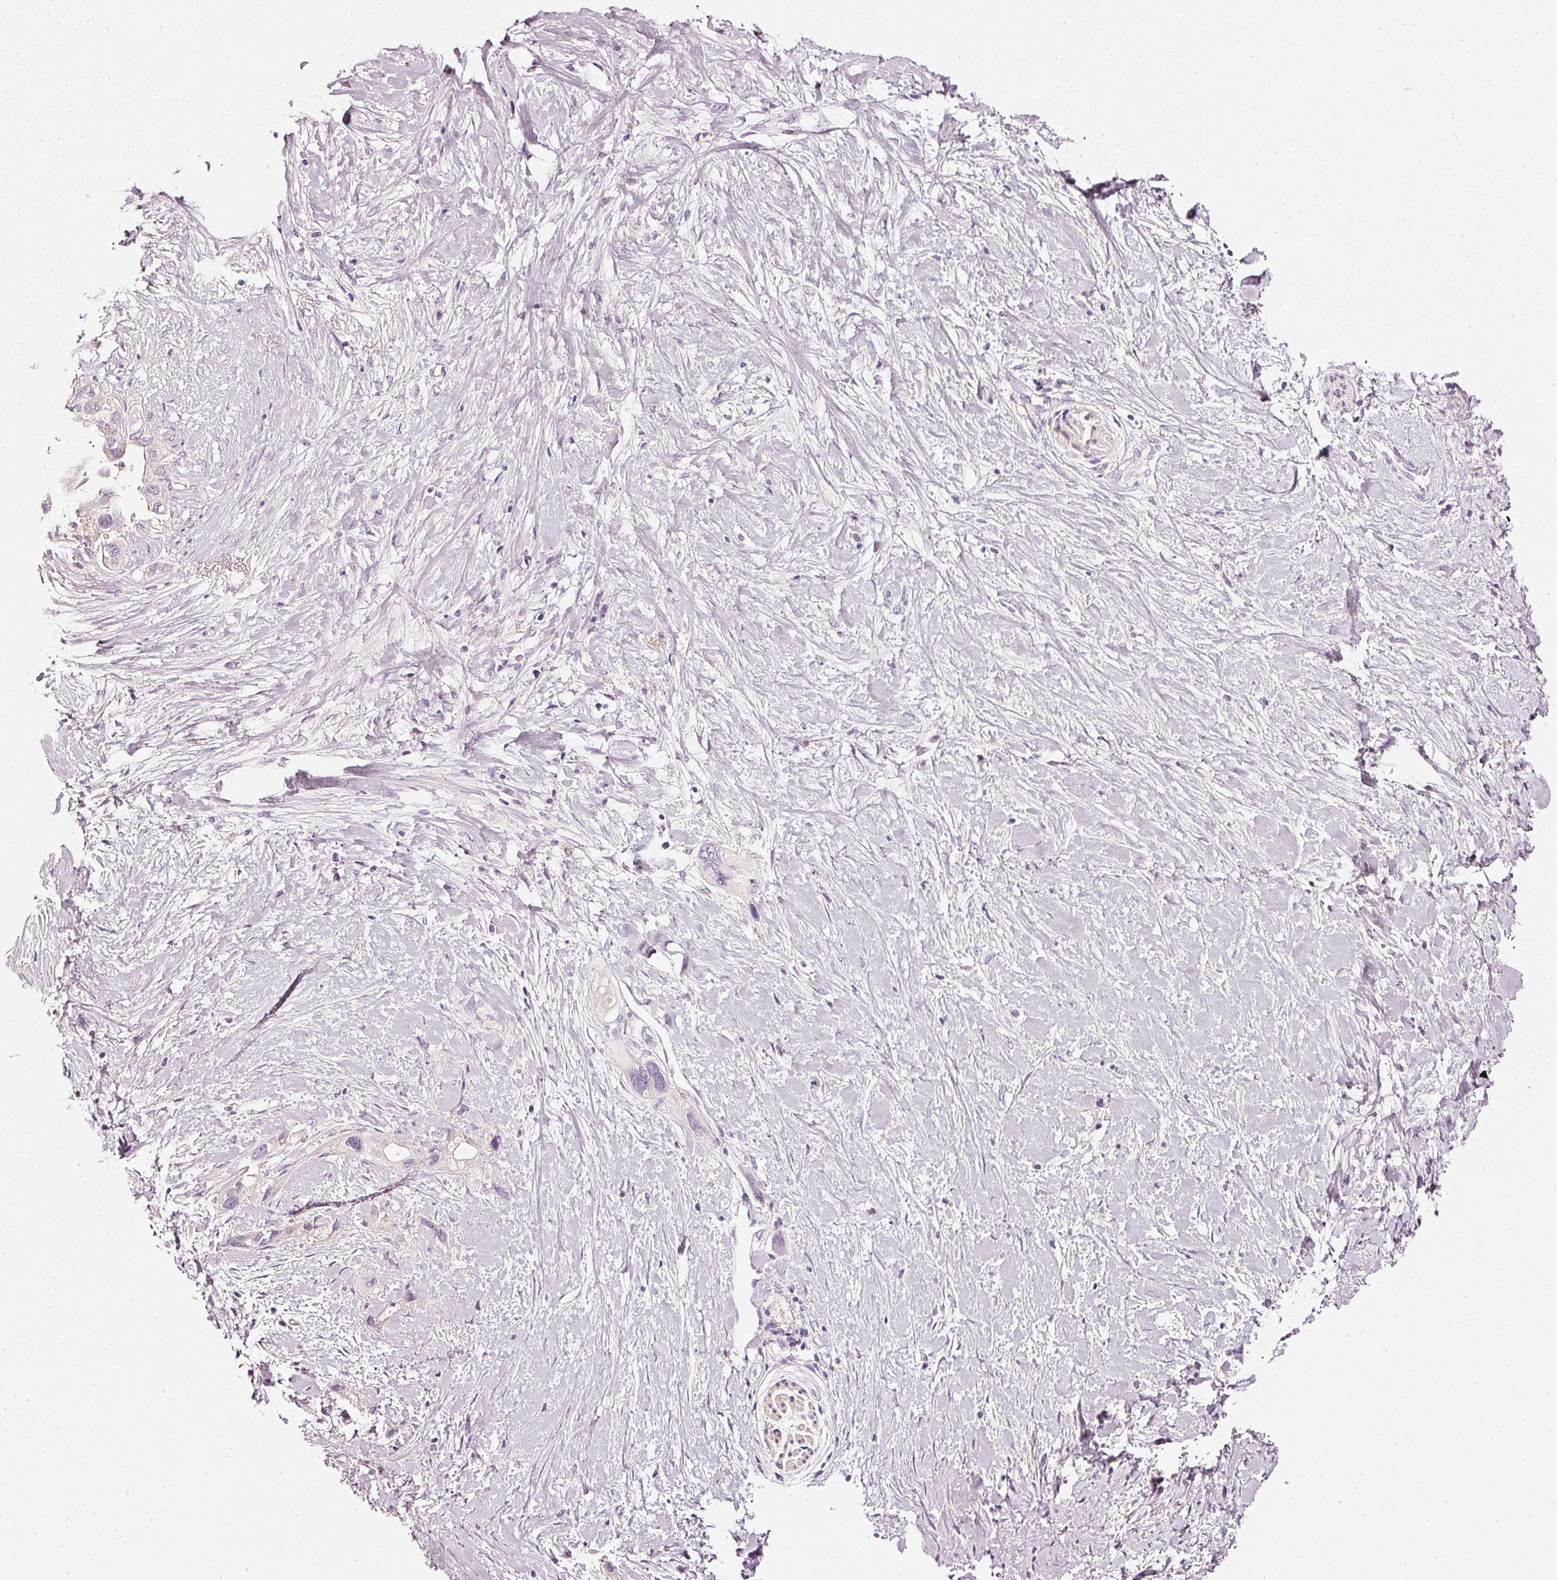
{"staining": {"intensity": "negative", "quantity": "none", "location": "none"}, "tissue": "pancreatic cancer", "cell_type": "Tumor cells", "image_type": "cancer", "snomed": [{"axis": "morphology", "description": "Adenocarcinoma, NOS"}, {"axis": "topography", "description": "Pancreas"}], "caption": "Image shows no protein staining in tumor cells of pancreatic adenocarcinoma tissue.", "gene": "CNP", "patient": {"sex": "female", "age": 56}}